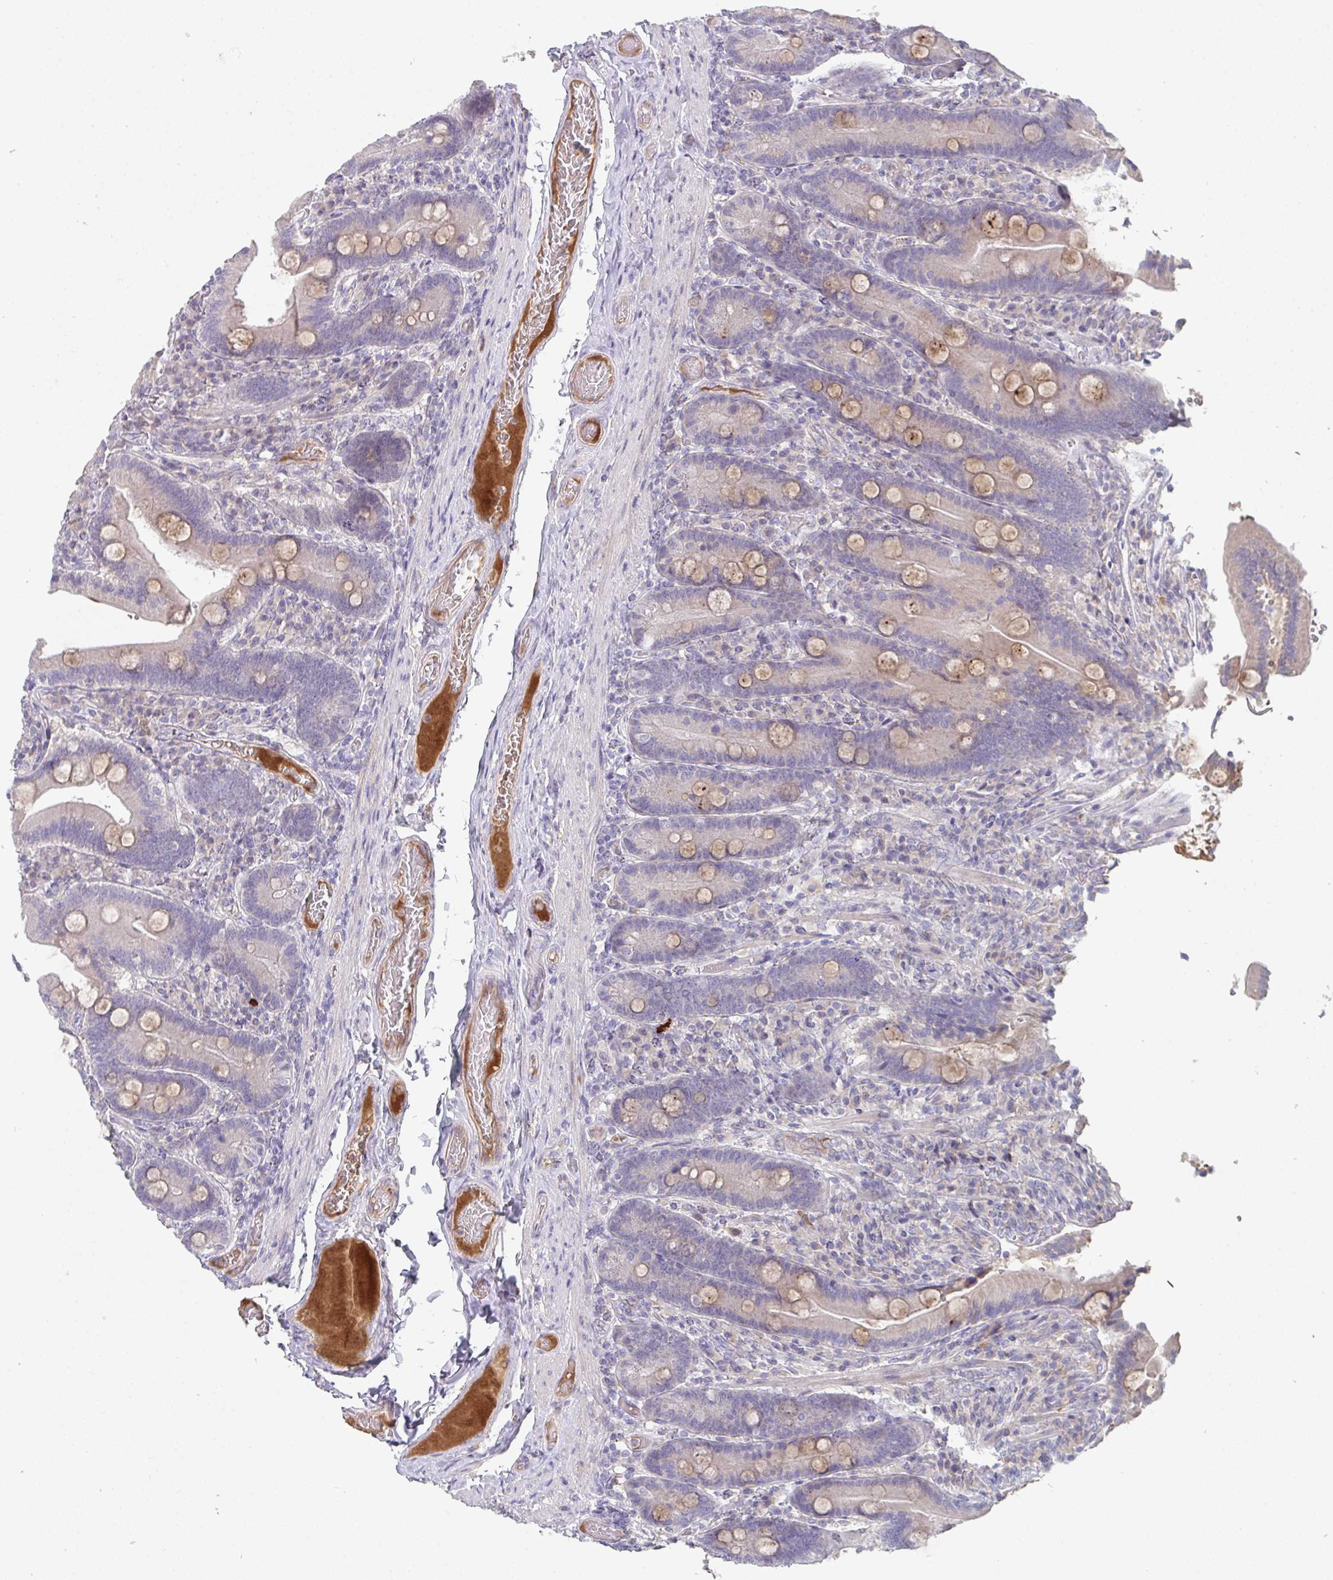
{"staining": {"intensity": "weak", "quantity": "<25%", "location": "cytoplasmic/membranous"}, "tissue": "duodenum", "cell_type": "Glandular cells", "image_type": "normal", "snomed": [{"axis": "morphology", "description": "Normal tissue, NOS"}, {"axis": "topography", "description": "Duodenum"}], "caption": "The photomicrograph exhibits no staining of glandular cells in unremarkable duodenum. The staining is performed using DAB brown chromogen with nuclei counter-stained in using hematoxylin.", "gene": "HGFAC", "patient": {"sex": "female", "age": 62}}